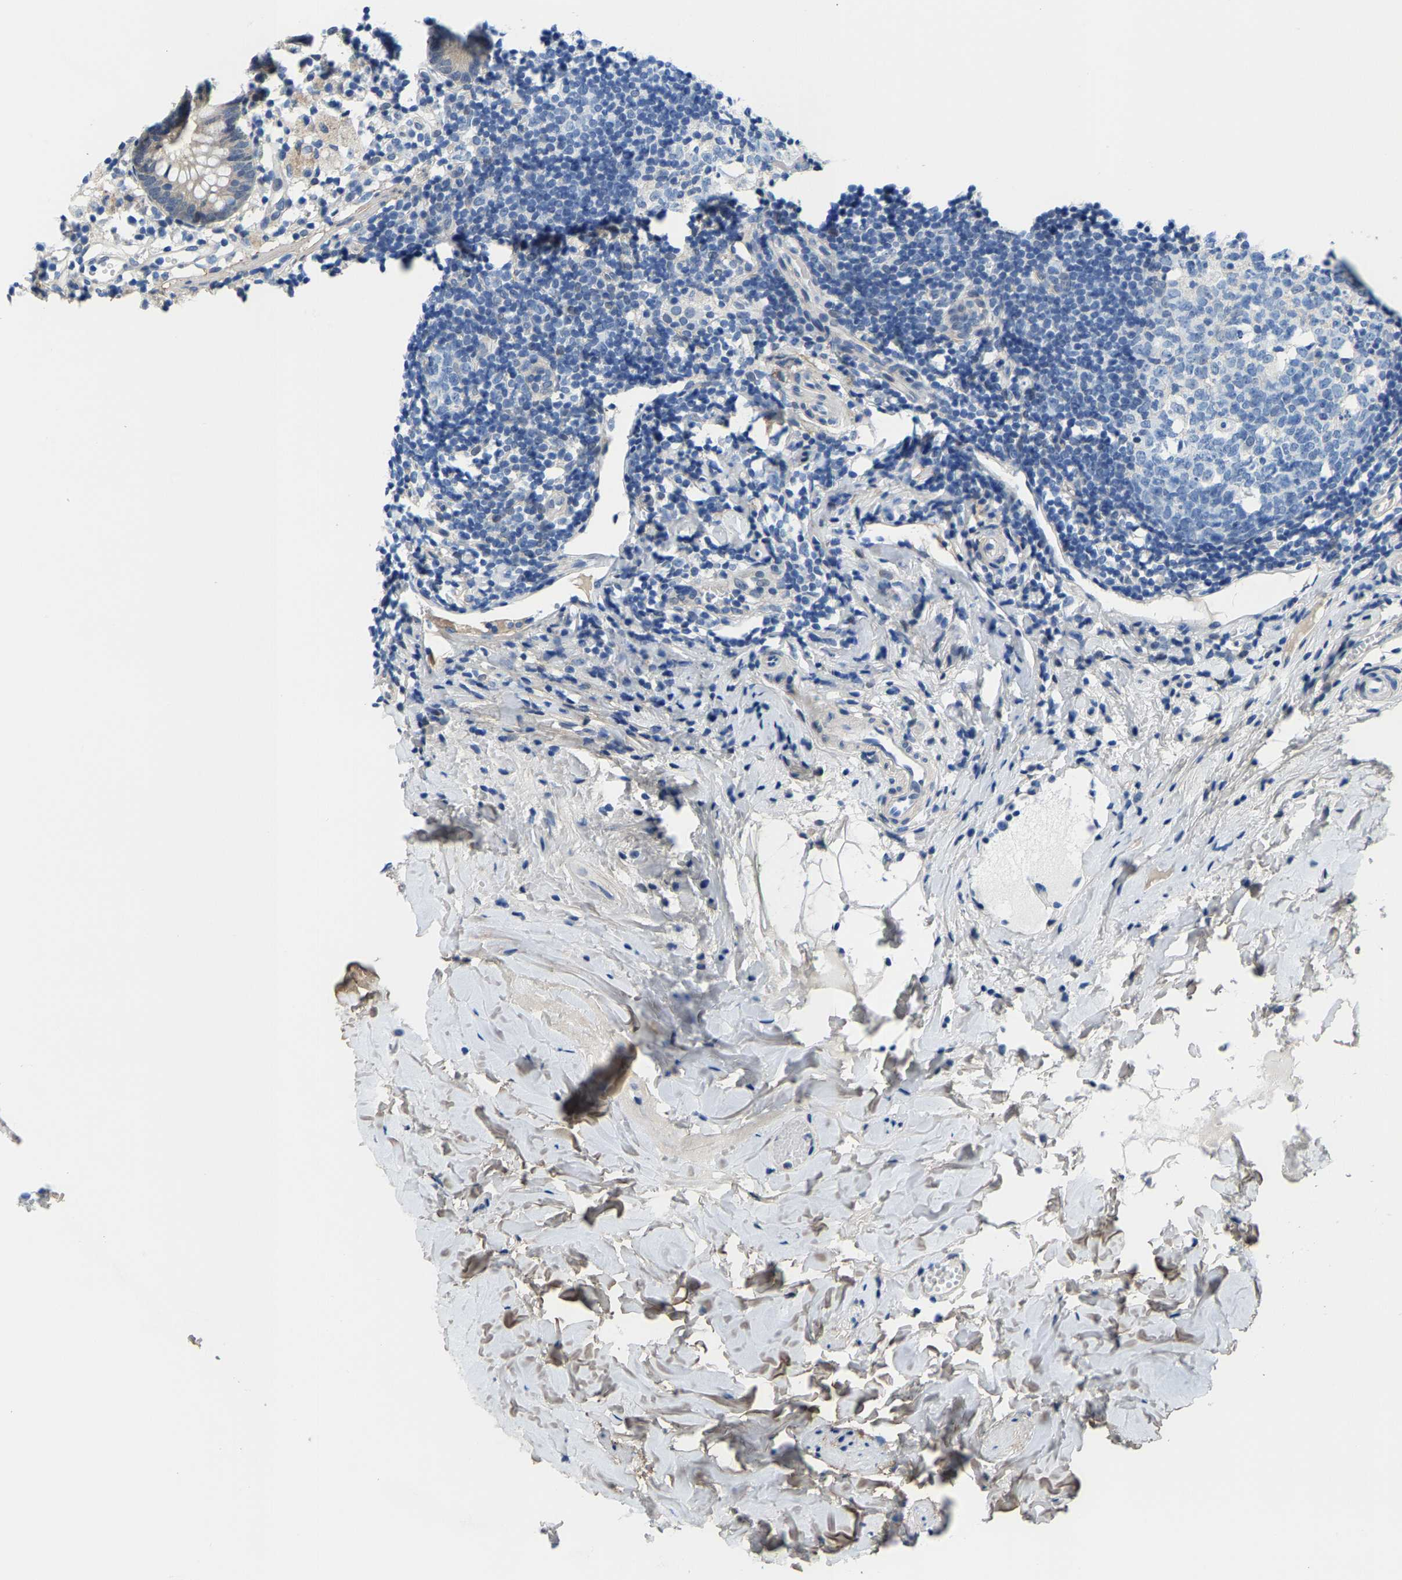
{"staining": {"intensity": "weak", "quantity": "25%-75%", "location": "cytoplasmic/membranous"}, "tissue": "appendix", "cell_type": "Glandular cells", "image_type": "normal", "snomed": [{"axis": "morphology", "description": "Normal tissue, NOS"}, {"axis": "topography", "description": "Appendix"}], "caption": "Protein staining of unremarkable appendix exhibits weak cytoplasmic/membranous expression in about 25%-75% of glandular cells.", "gene": "SSH3", "patient": {"sex": "female", "age": 20}}